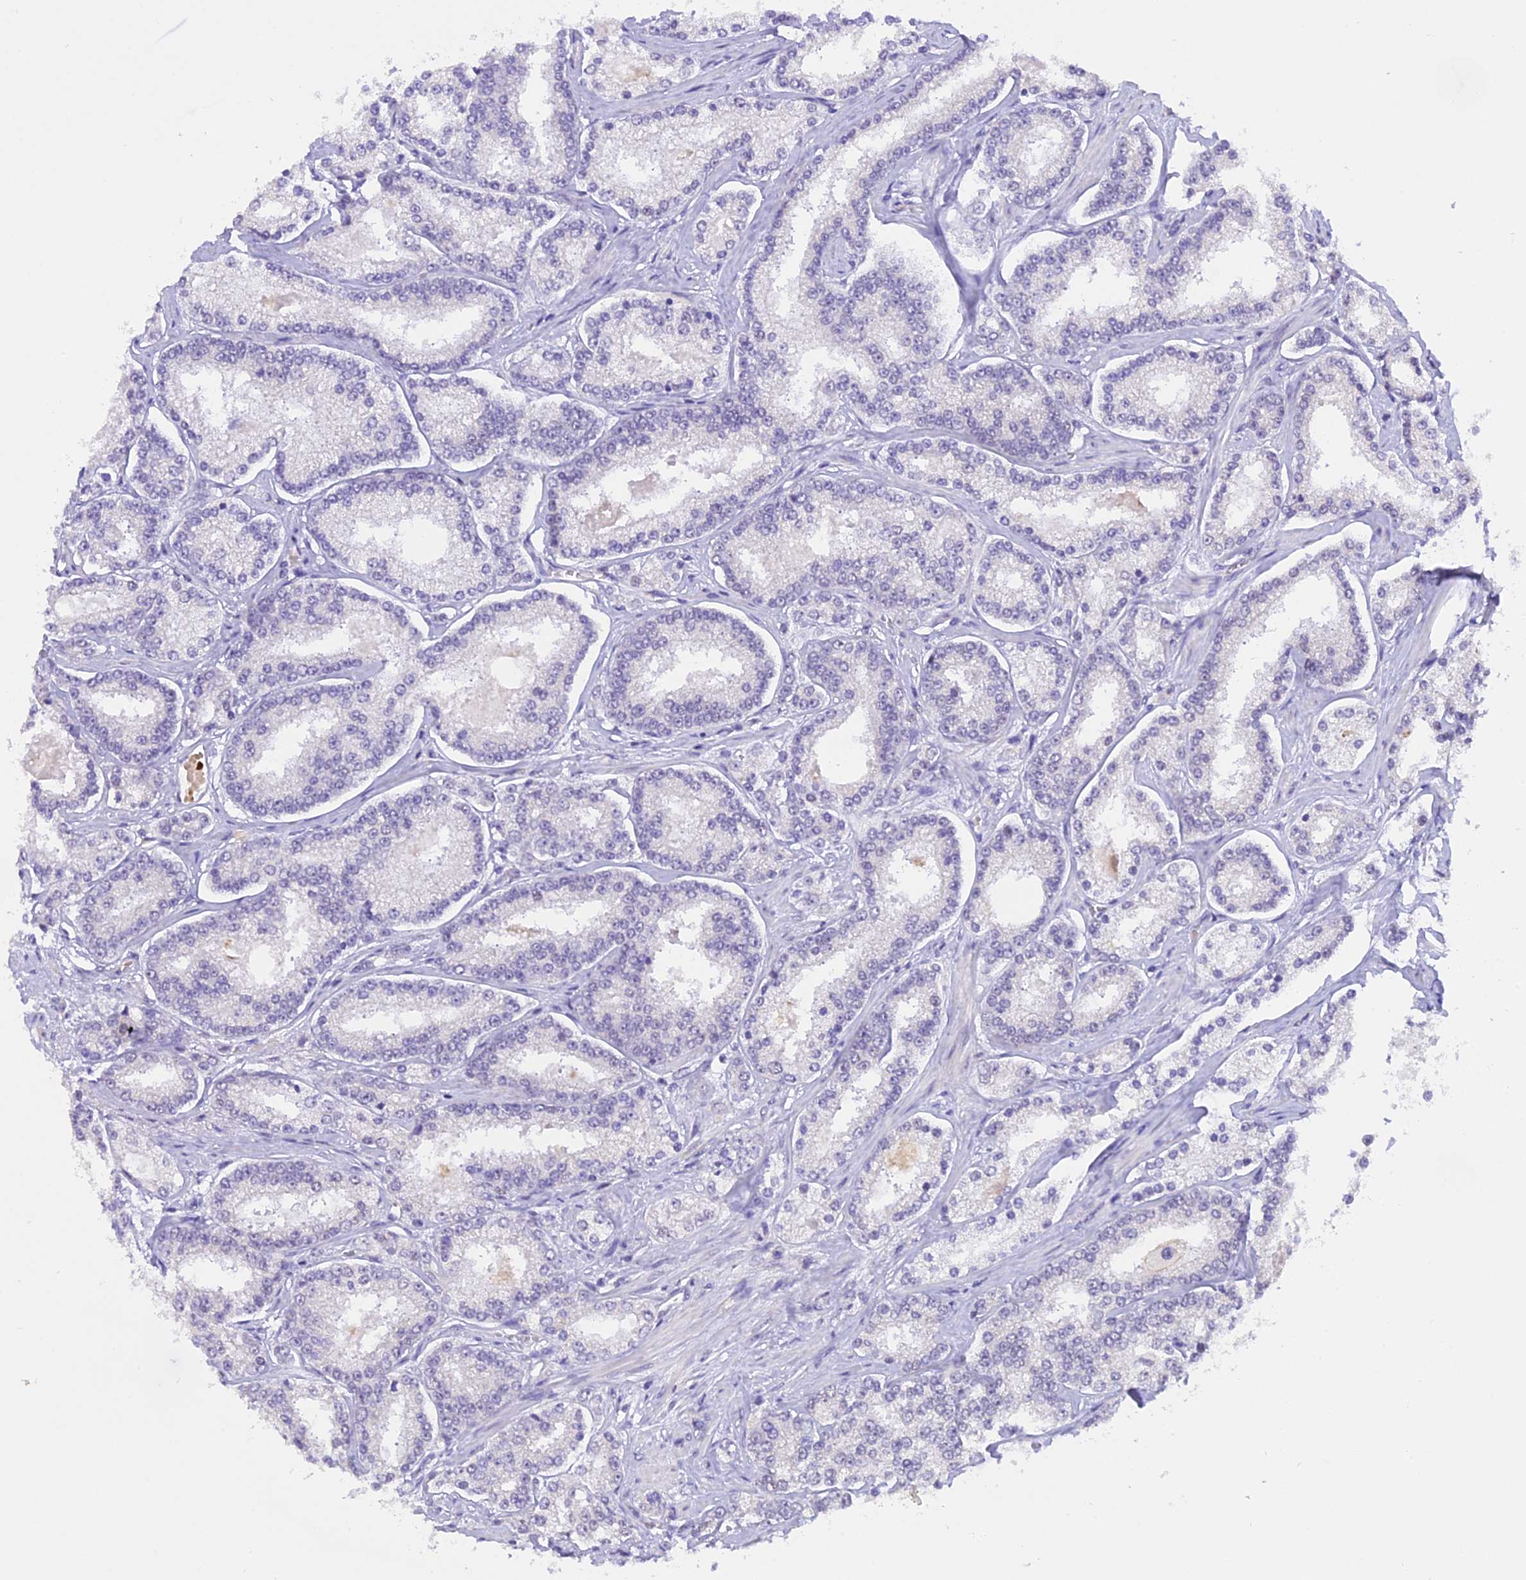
{"staining": {"intensity": "negative", "quantity": "none", "location": "none"}, "tissue": "prostate cancer", "cell_type": "Tumor cells", "image_type": "cancer", "snomed": [{"axis": "morphology", "description": "Normal tissue, NOS"}, {"axis": "morphology", "description": "Adenocarcinoma, High grade"}, {"axis": "topography", "description": "Prostate"}], "caption": "Tumor cells show no significant expression in adenocarcinoma (high-grade) (prostate). Brightfield microscopy of IHC stained with DAB (3,3'-diaminobenzidine) (brown) and hematoxylin (blue), captured at high magnification.", "gene": "AHSP", "patient": {"sex": "male", "age": 83}}